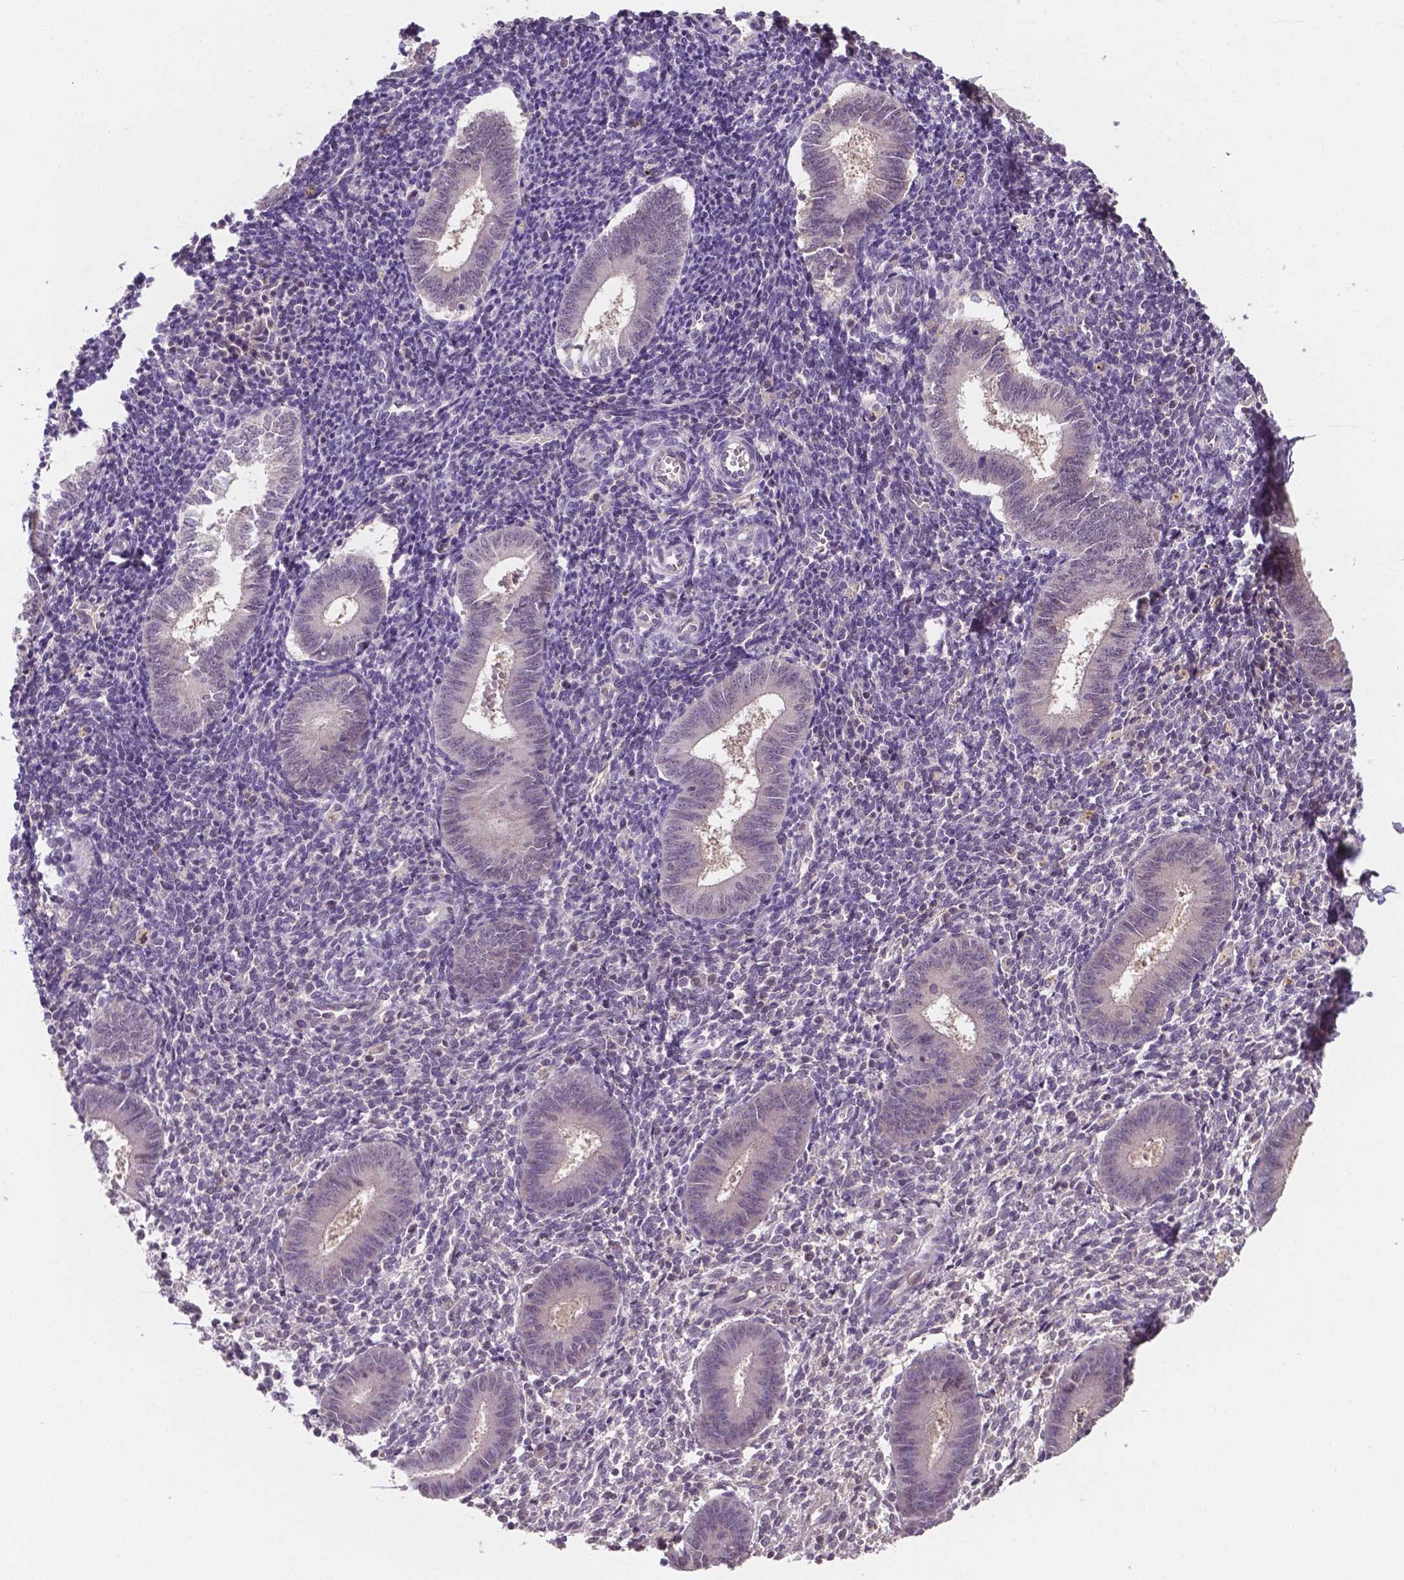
{"staining": {"intensity": "negative", "quantity": "none", "location": "none"}, "tissue": "endometrium", "cell_type": "Cells in endometrial stroma", "image_type": "normal", "snomed": [{"axis": "morphology", "description": "Normal tissue, NOS"}, {"axis": "topography", "description": "Endometrium"}], "caption": "High power microscopy image of an IHC micrograph of unremarkable endometrium, revealing no significant expression in cells in endometrial stroma.", "gene": "MROH6", "patient": {"sex": "female", "age": 25}}